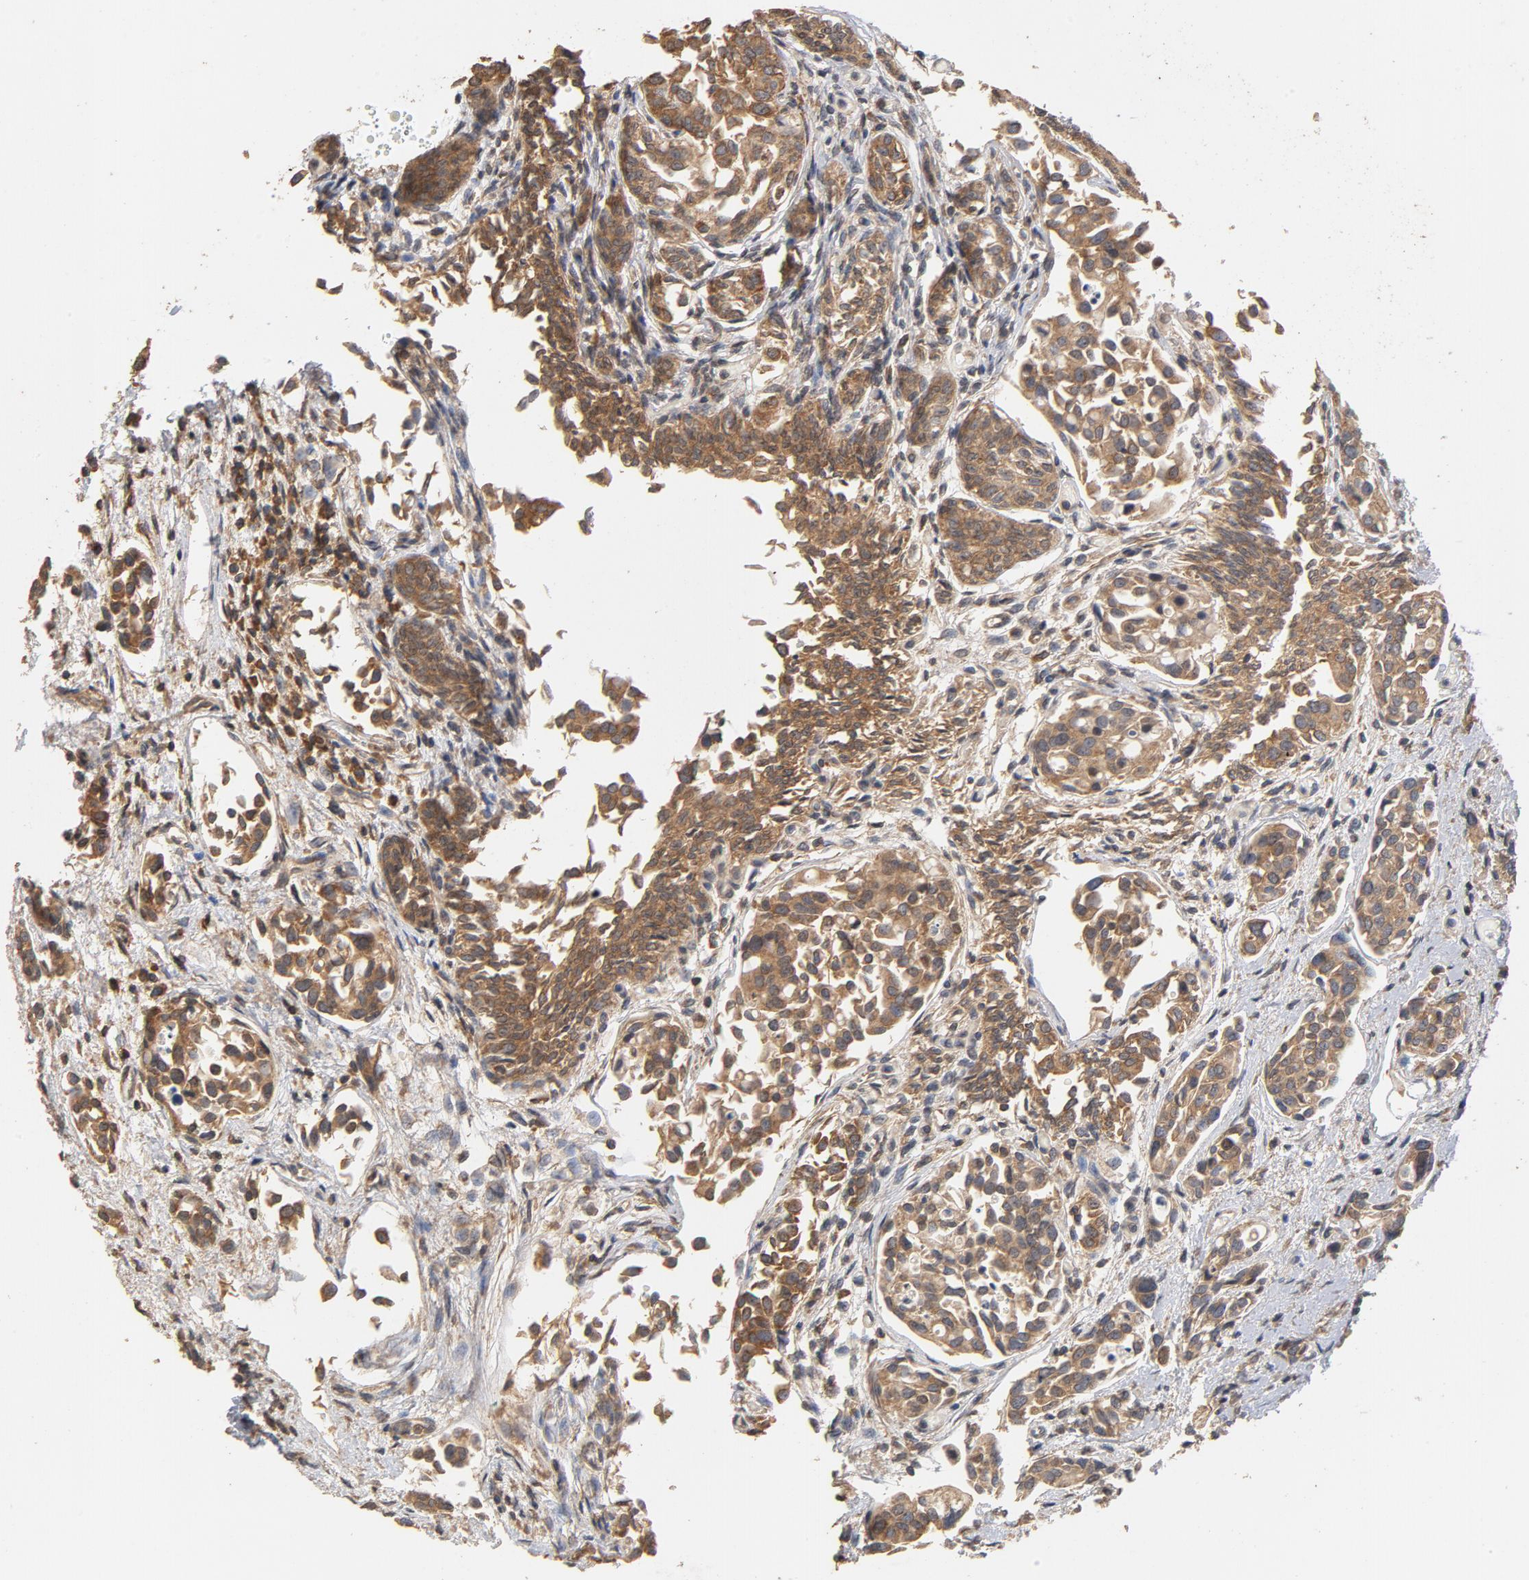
{"staining": {"intensity": "moderate", "quantity": ">75%", "location": "cytoplasmic/membranous"}, "tissue": "urothelial cancer", "cell_type": "Tumor cells", "image_type": "cancer", "snomed": [{"axis": "morphology", "description": "Urothelial carcinoma, High grade"}, {"axis": "topography", "description": "Urinary bladder"}], "caption": "Protein staining shows moderate cytoplasmic/membranous positivity in about >75% of tumor cells in urothelial cancer.", "gene": "DDX6", "patient": {"sex": "male", "age": 78}}